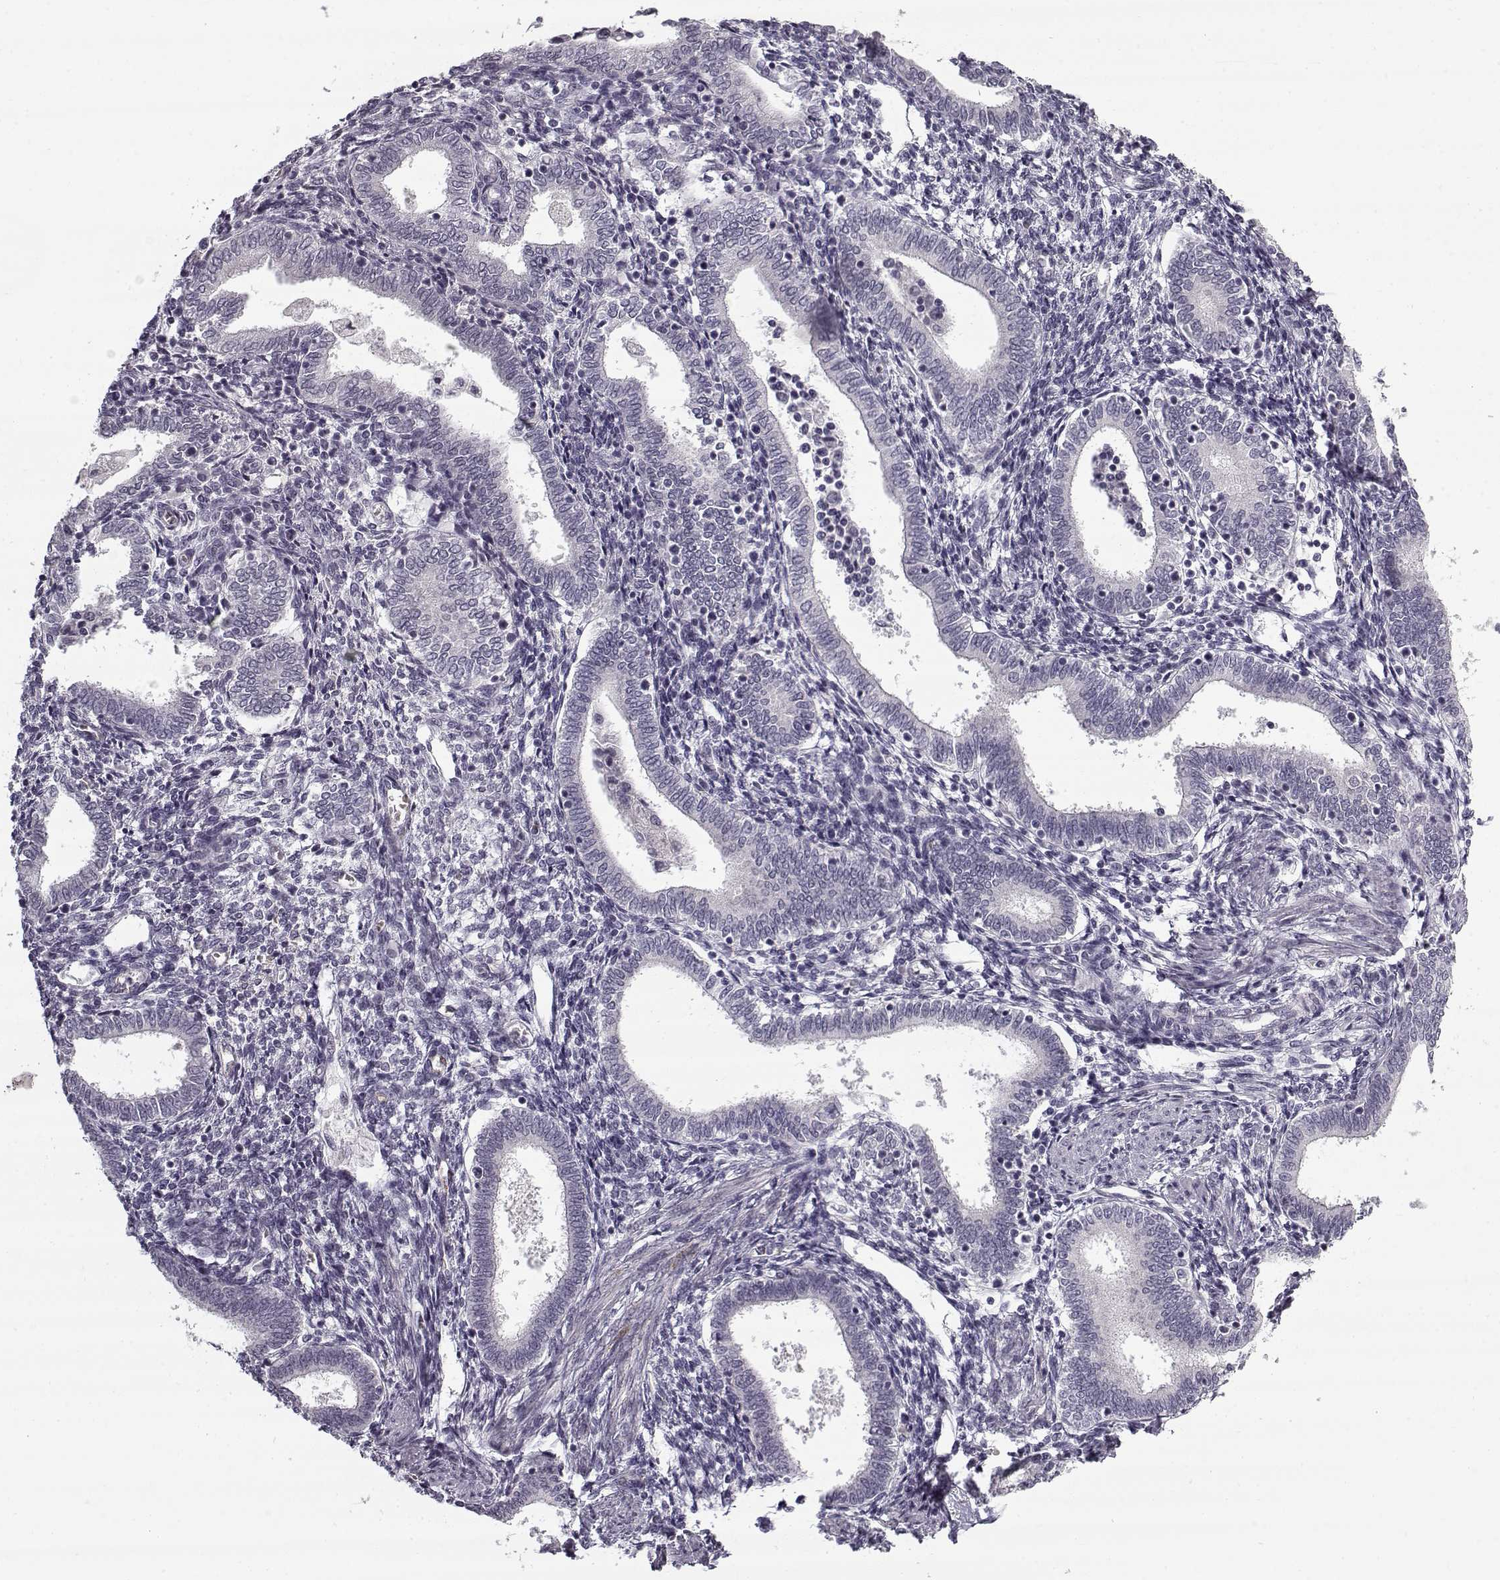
{"staining": {"intensity": "negative", "quantity": "none", "location": "none"}, "tissue": "endometrium", "cell_type": "Cells in endometrial stroma", "image_type": "normal", "snomed": [{"axis": "morphology", "description": "Normal tissue, NOS"}, {"axis": "topography", "description": "Endometrium"}], "caption": "The histopathology image demonstrates no significant positivity in cells in endometrial stroma of endometrium. The staining is performed using DAB (3,3'-diaminobenzidine) brown chromogen with nuclei counter-stained in using hematoxylin.", "gene": "SNCA", "patient": {"sex": "female", "age": 42}}